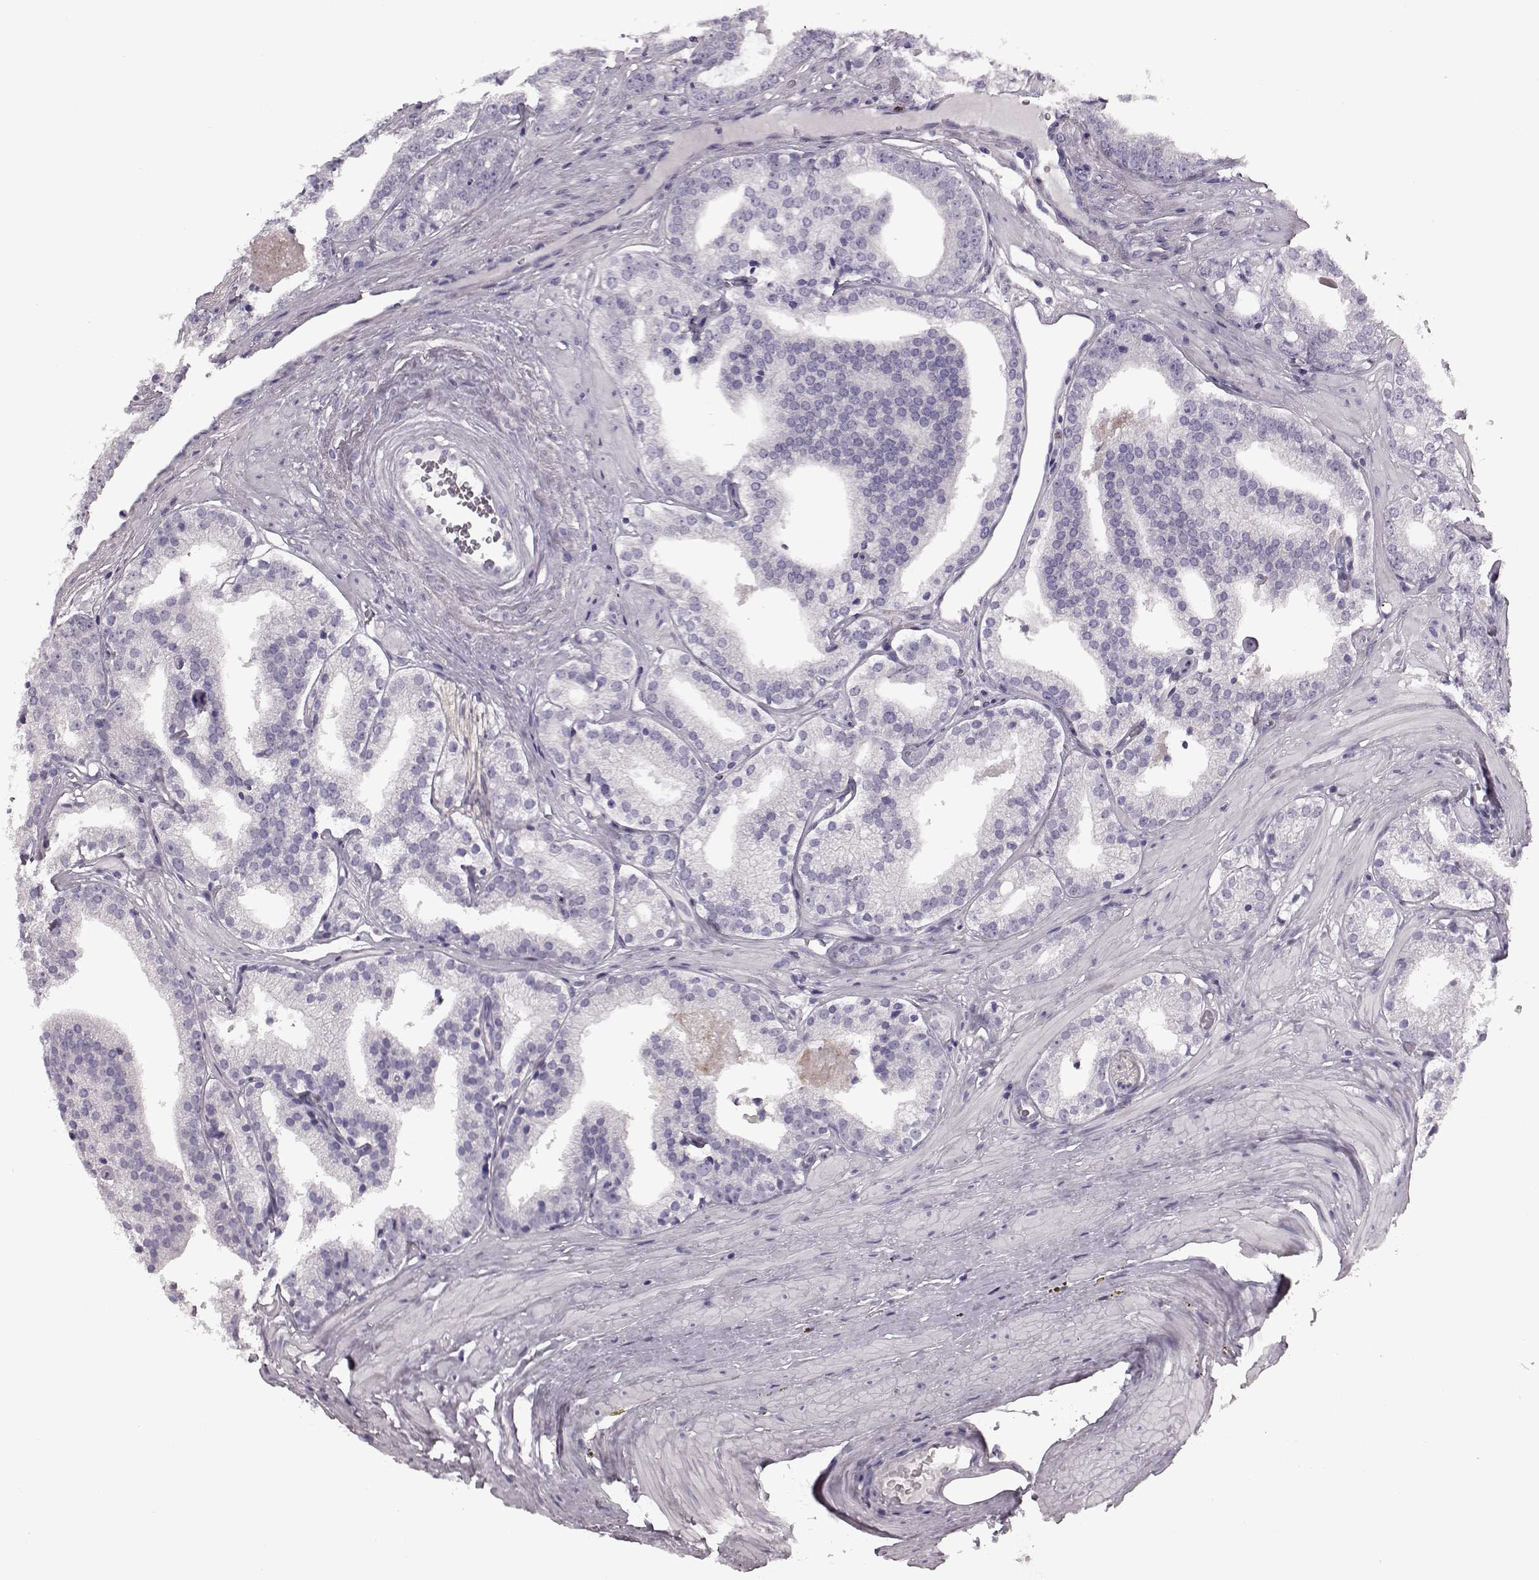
{"staining": {"intensity": "negative", "quantity": "none", "location": "none"}, "tissue": "prostate cancer", "cell_type": "Tumor cells", "image_type": "cancer", "snomed": [{"axis": "morphology", "description": "Adenocarcinoma, Low grade"}, {"axis": "topography", "description": "Prostate"}], "caption": "Tumor cells show no significant staining in prostate cancer.", "gene": "SNTG1", "patient": {"sex": "male", "age": 60}}